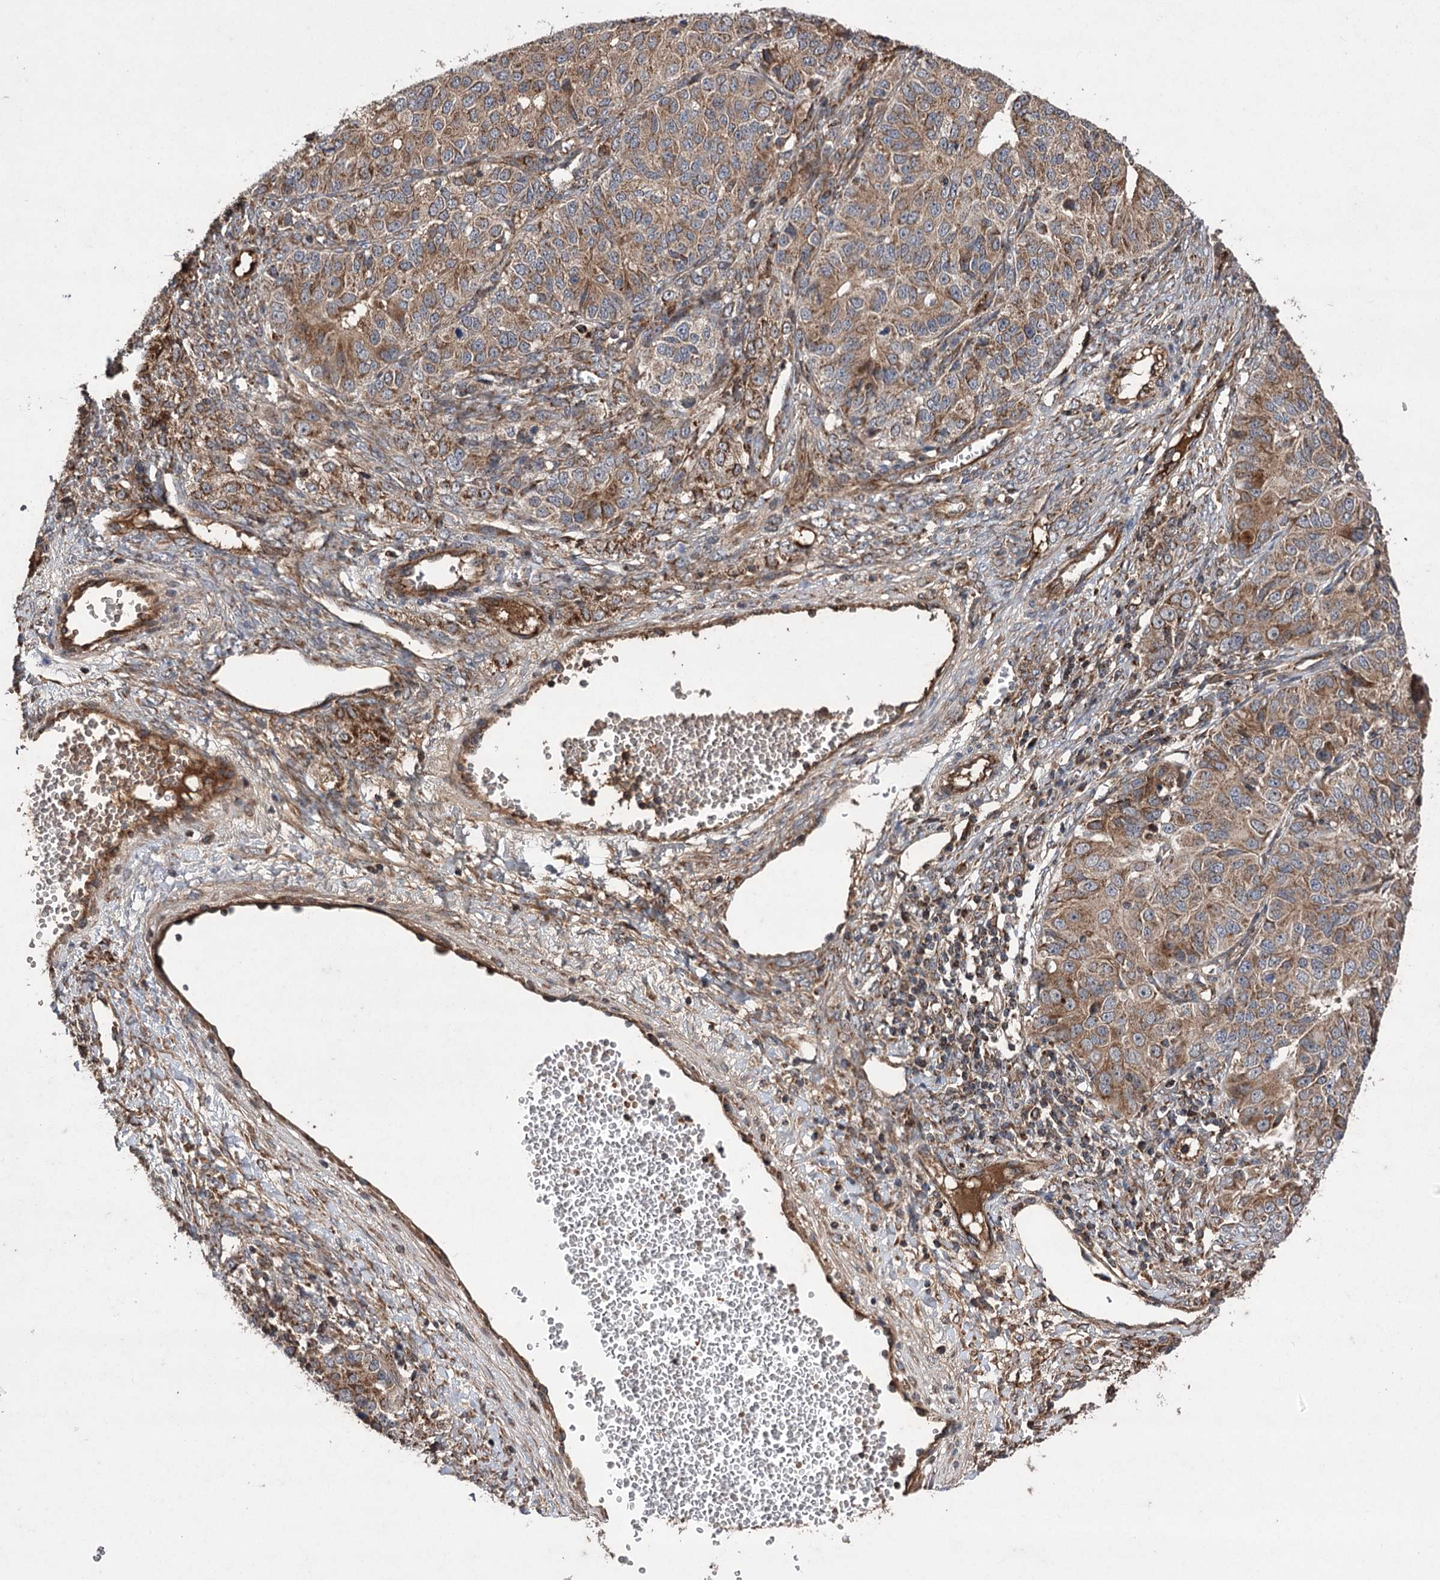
{"staining": {"intensity": "moderate", "quantity": ">75%", "location": "cytoplasmic/membranous"}, "tissue": "ovarian cancer", "cell_type": "Tumor cells", "image_type": "cancer", "snomed": [{"axis": "morphology", "description": "Carcinoma, endometroid"}, {"axis": "topography", "description": "Ovary"}], "caption": "A photomicrograph of human ovarian cancer stained for a protein shows moderate cytoplasmic/membranous brown staining in tumor cells.", "gene": "RASSF3", "patient": {"sex": "female", "age": 51}}